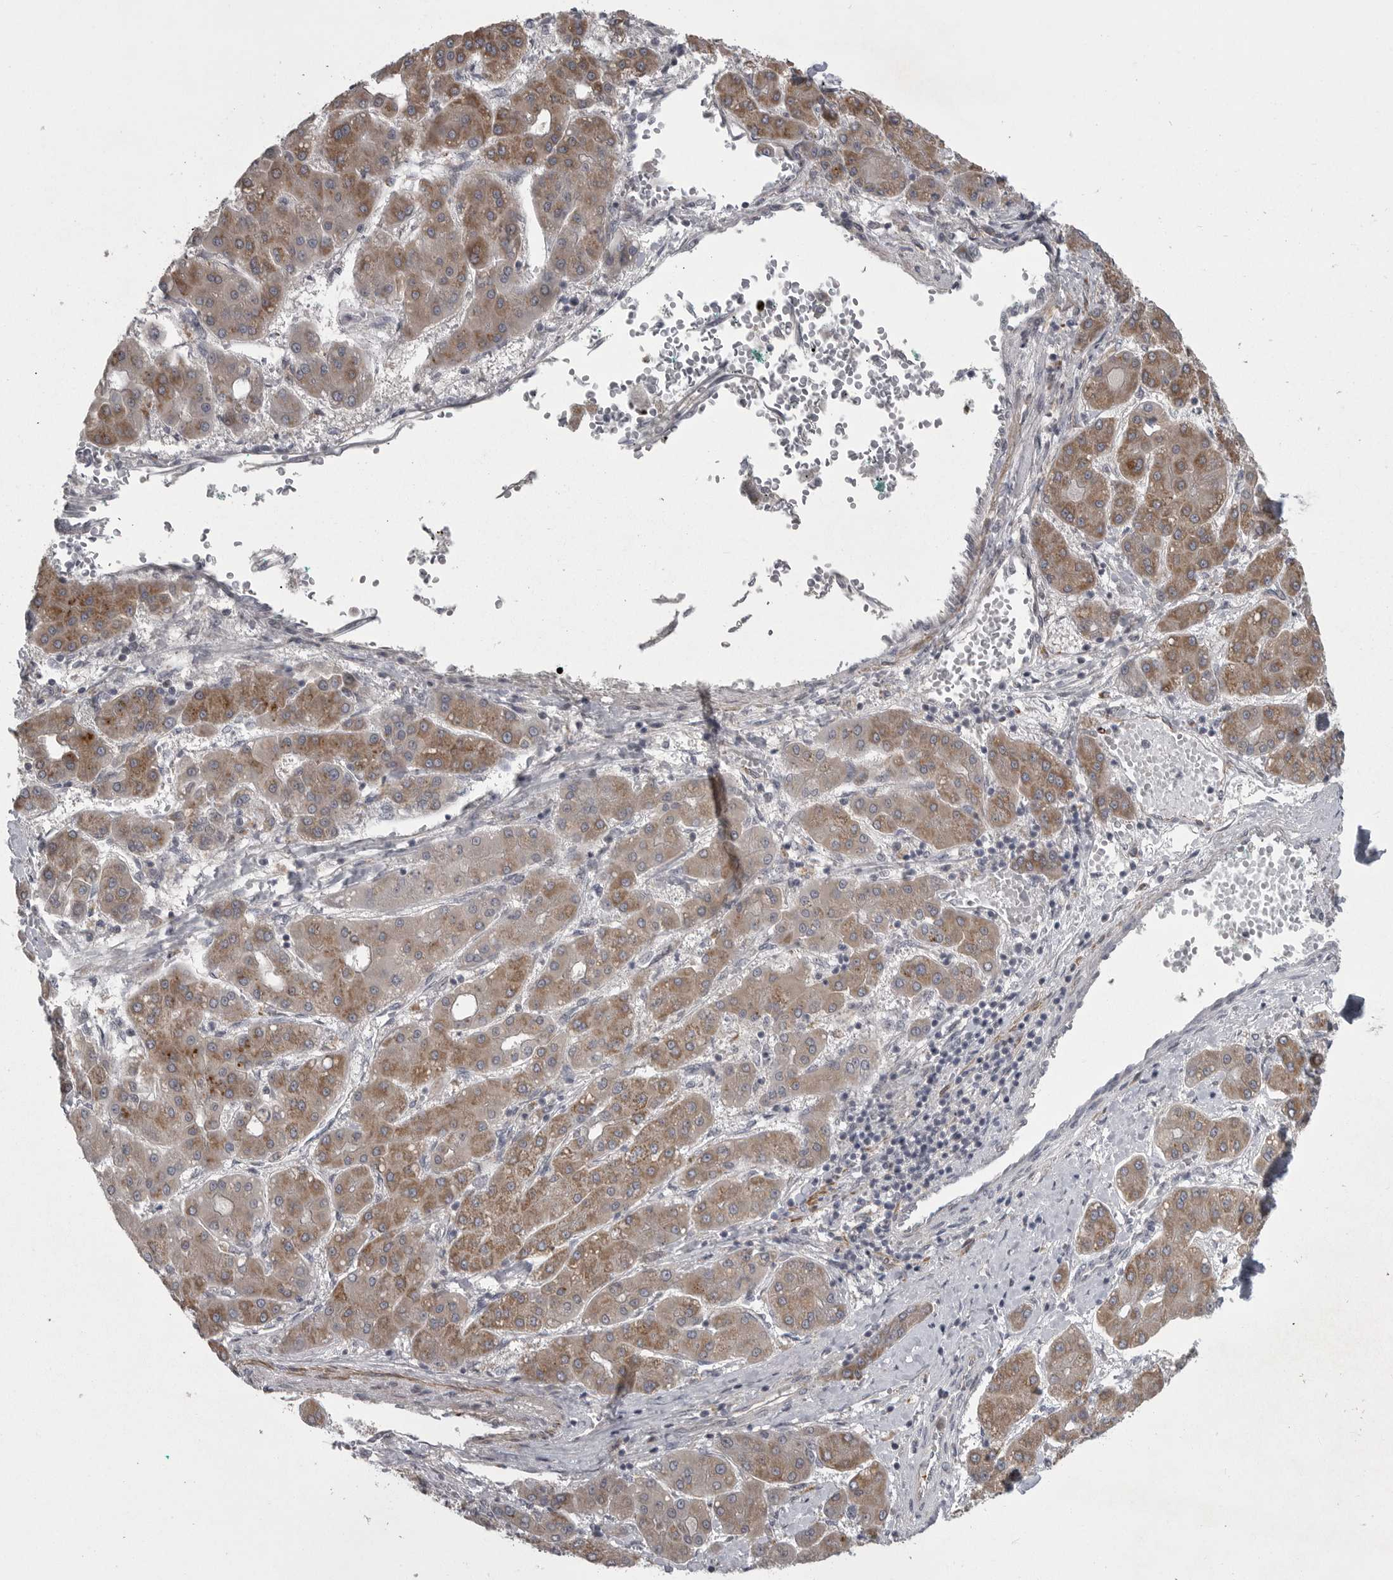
{"staining": {"intensity": "moderate", "quantity": ">75%", "location": "cytoplasmic/membranous"}, "tissue": "liver cancer", "cell_type": "Tumor cells", "image_type": "cancer", "snomed": [{"axis": "morphology", "description": "Carcinoma, Hepatocellular, NOS"}, {"axis": "topography", "description": "Liver"}], "caption": "Tumor cells reveal moderate cytoplasmic/membranous expression in about >75% of cells in liver cancer. (IHC, brightfield microscopy, high magnification).", "gene": "PPP1R9A", "patient": {"sex": "male", "age": 65}}